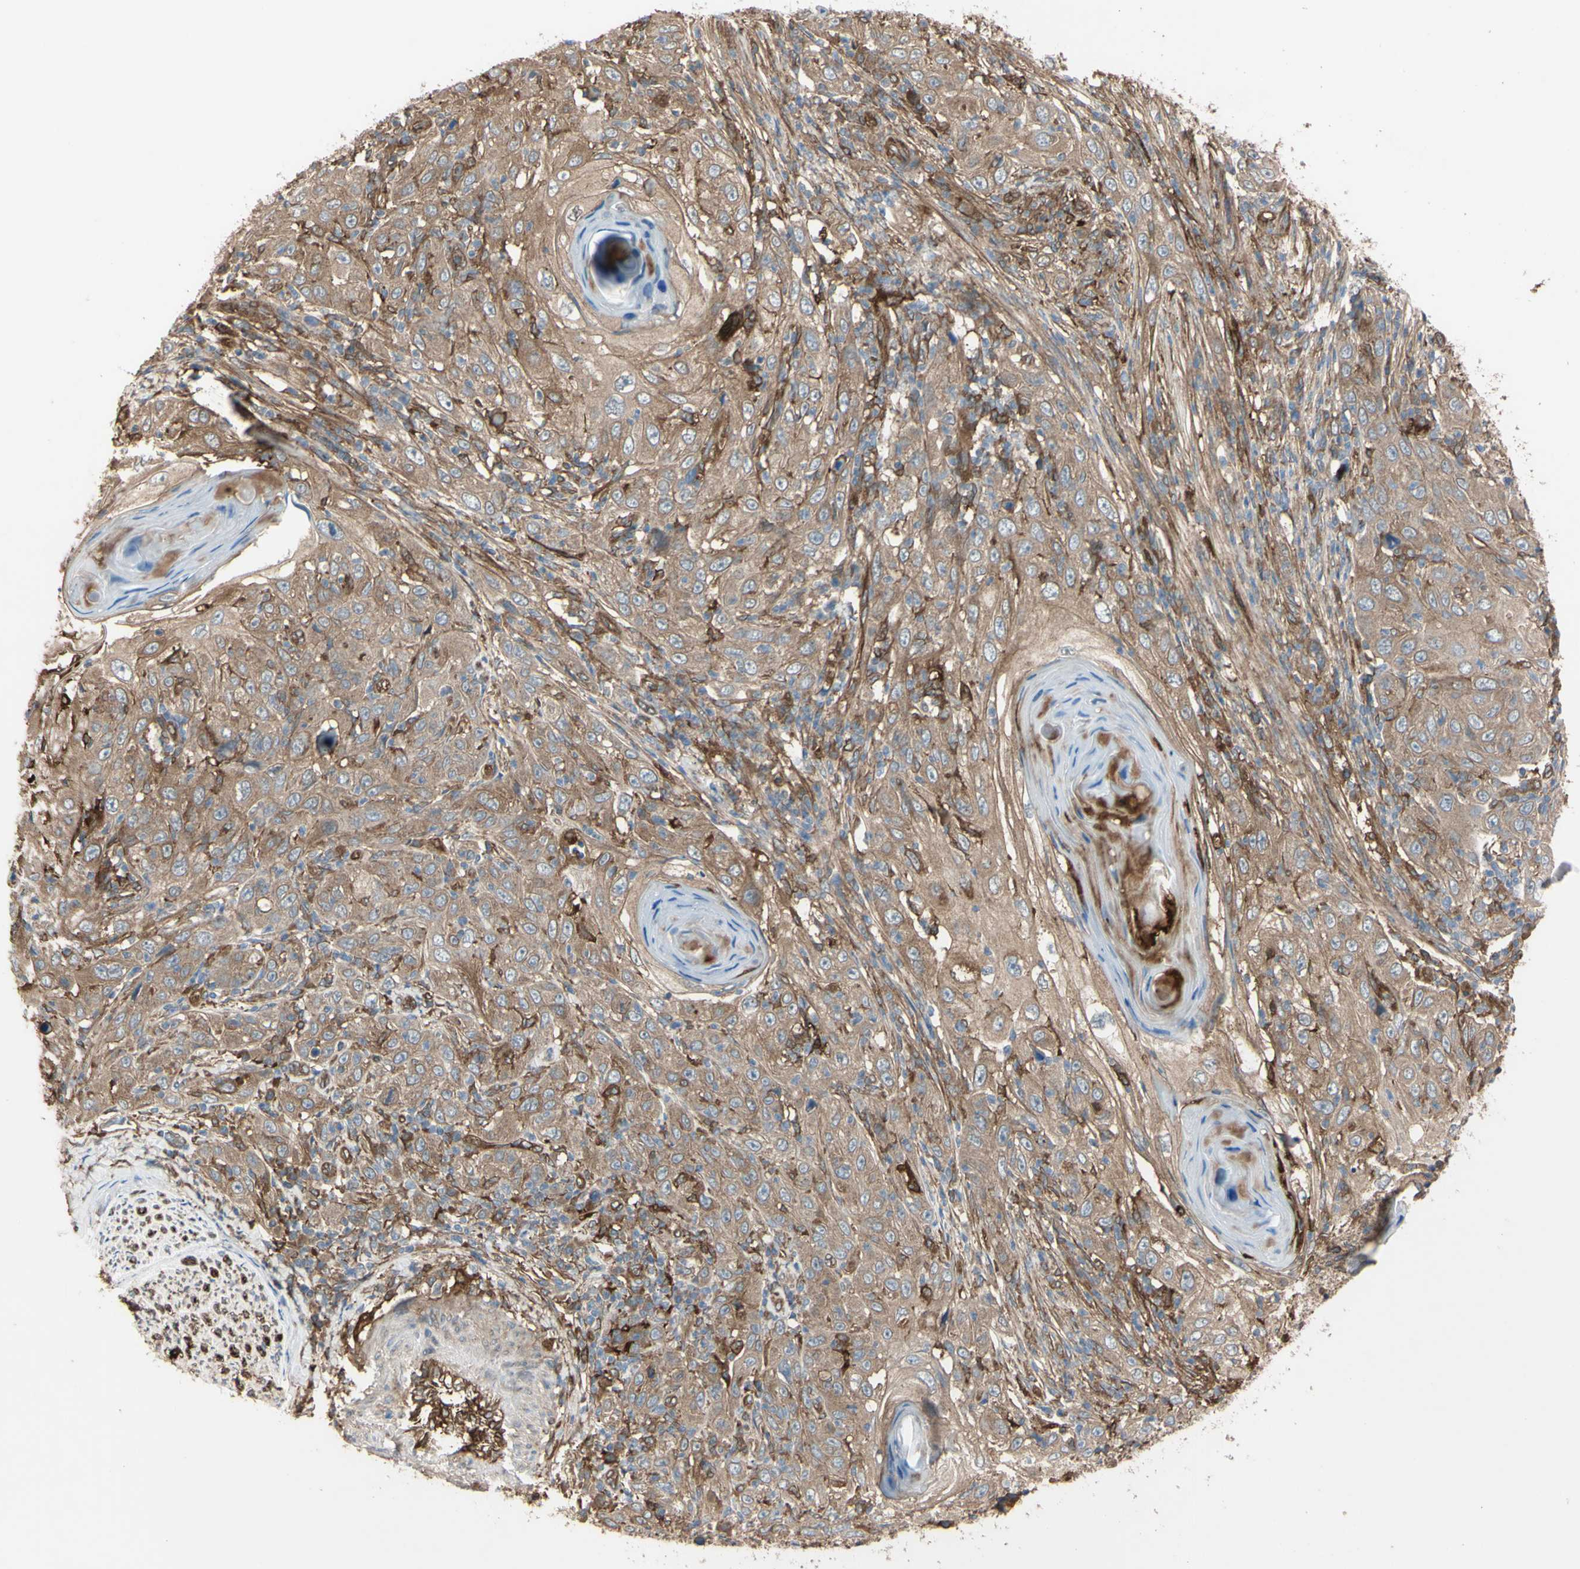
{"staining": {"intensity": "moderate", "quantity": ">75%", "location": "cytoplasmic/membranous"}, "tissue": "skin cancer", "cell_type": "Tumor cells", "image_type": "cancer", "snomed": [{"axis": "morphology", "description": "Squamous cell carcinoma, NOS"}, {"axis": "topography", "description": "Skin"}], "caption": "Human skin squamous cell carcinoma stained for a protein (brown) reveals moderate cytoplasmic/membranous positive staining in about >75% of tumor cells.", "gene": "PTPN12", "patient": {"sex": "female", "age": 88}}